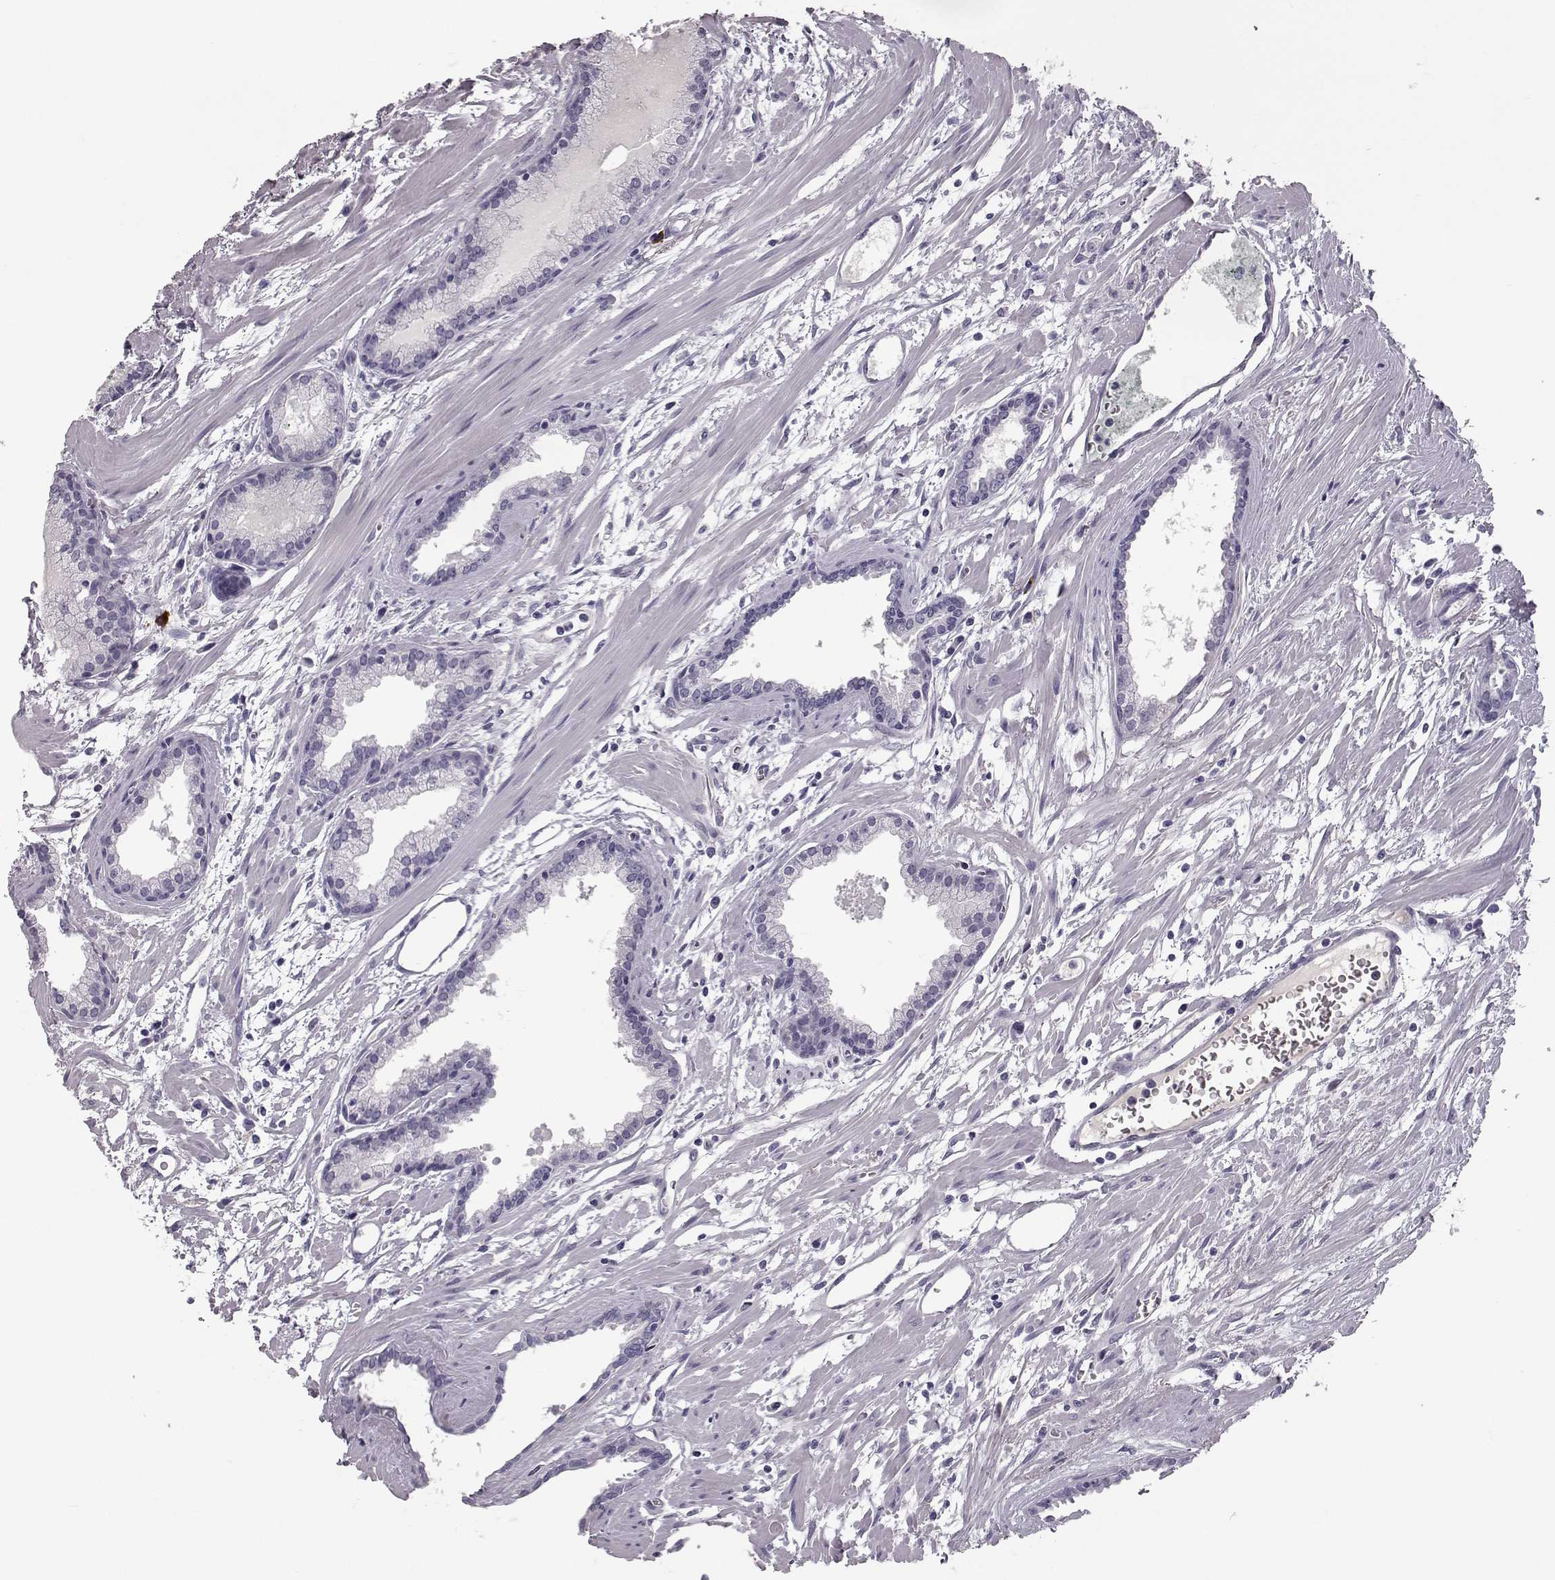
{"staining": {"intensity": "negative", "quantity": "none", "location": "none"}, "tissue": "prostate cancer", "cell_type": "Tumor cells", "image_type": "cancer", "snomed": [{"axis": "morphology", "description": "Adenocarcinoma, High grade"}, {"axis": "topography", "description": "Prostate"}], "caption": "Tumor cells are negative for brown protein staining in high-grade adenocarcinoma (prostate).", "gene": "CCL19", "patient": {"sex": "male", "age": 68}}